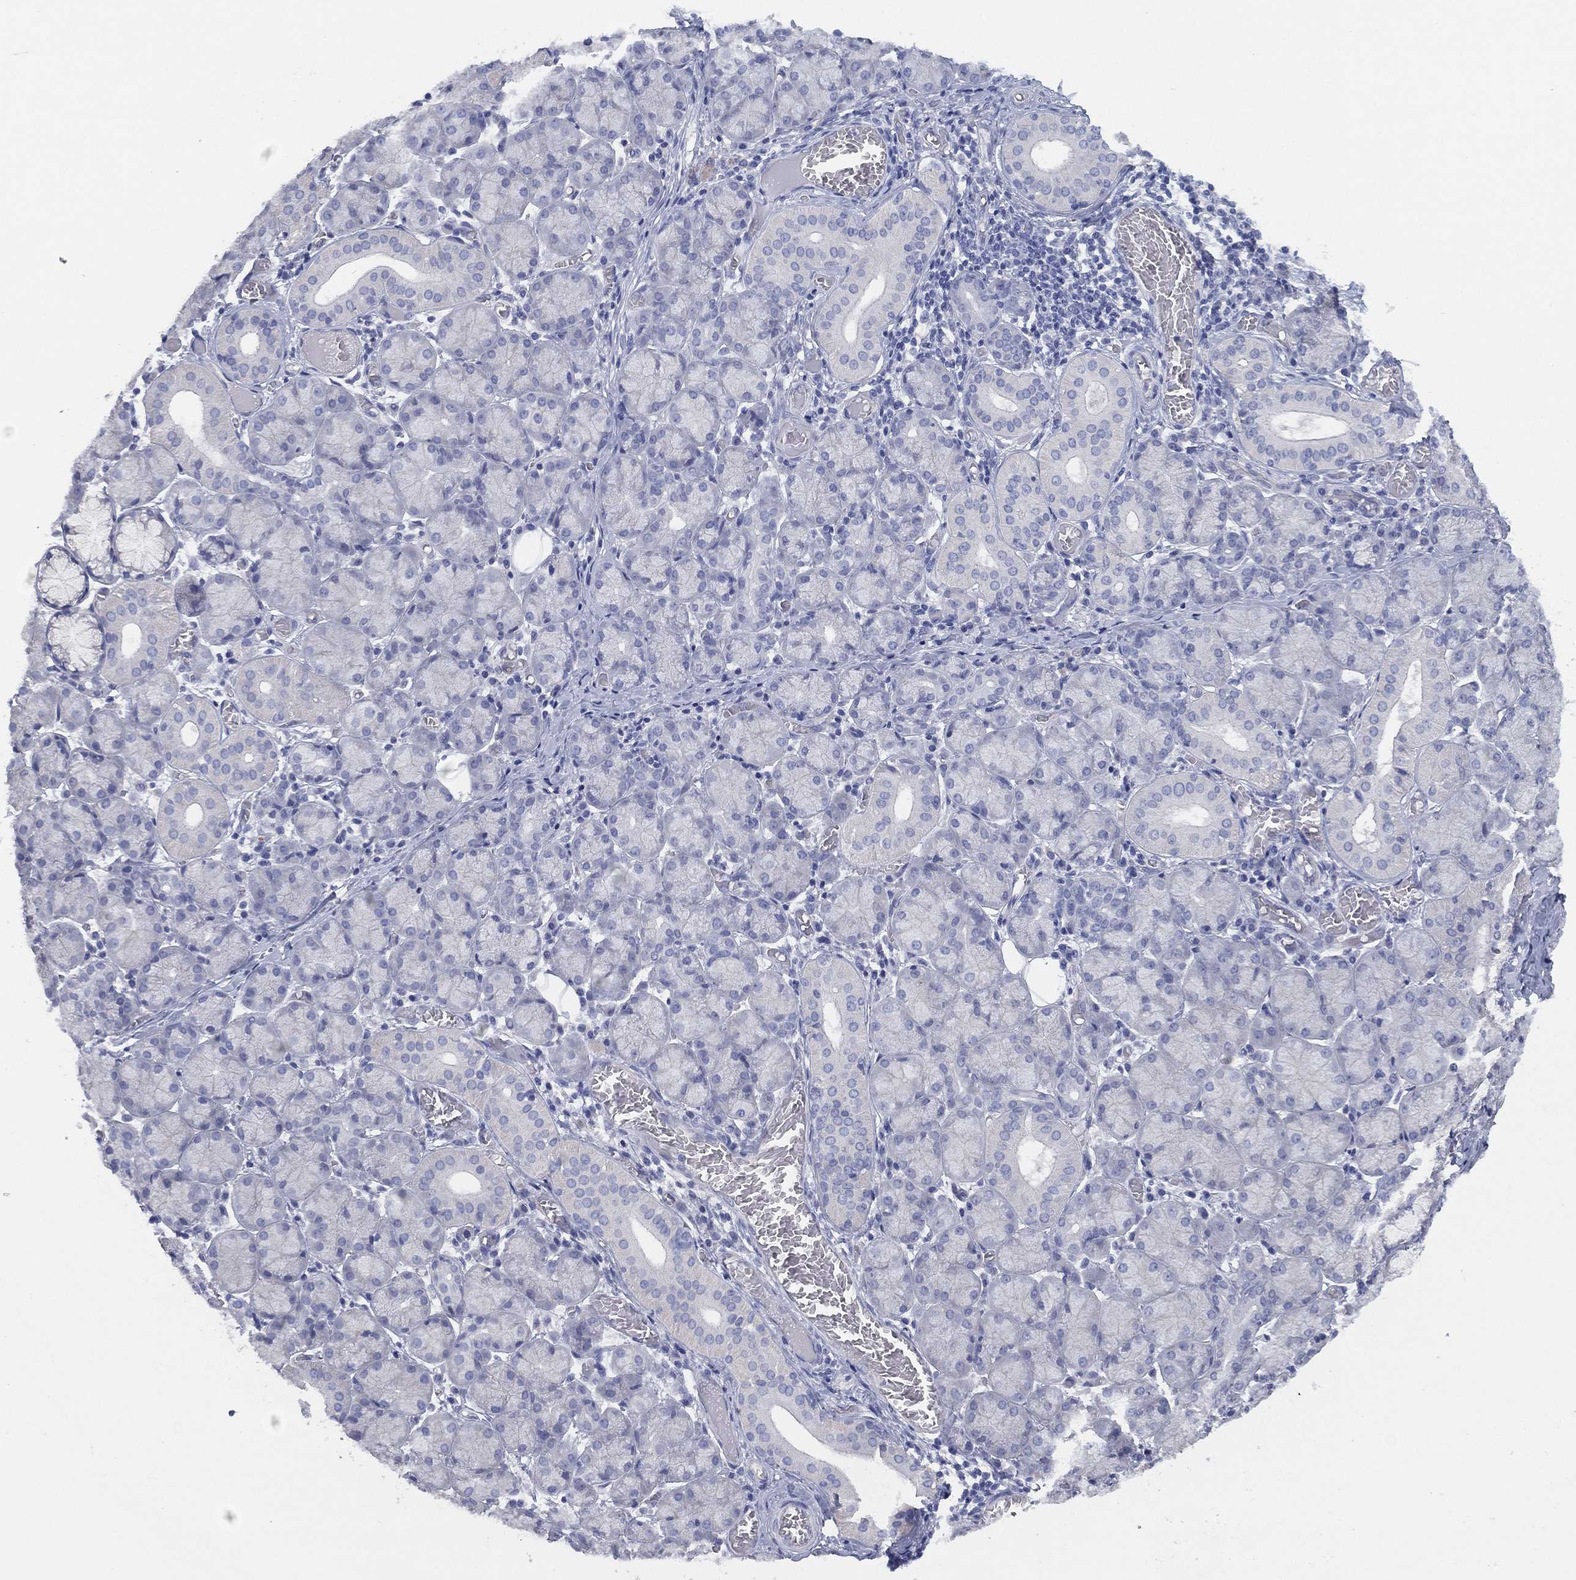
{"staining": {"intensity": "negative", "quantity": "none", "location": "none"}, "tissue": "salivary gland", "cell_type": "Glandular cells", "image_type": "normal", "snomed": [{"axis": "morphology", "description": "Normal tissue, NOS"}, {"axis": "topography", "description": "Salivary gland"}, {"axis": "topography", "description": "Peripheral nerve tissue"}], "caption": "Immunohistochemistry (IHC) of unremarkable human salivary gland shows no expression in glandular cells.", "gene": "CCDC70", "patient": {"sex": "female", "age": 24}}